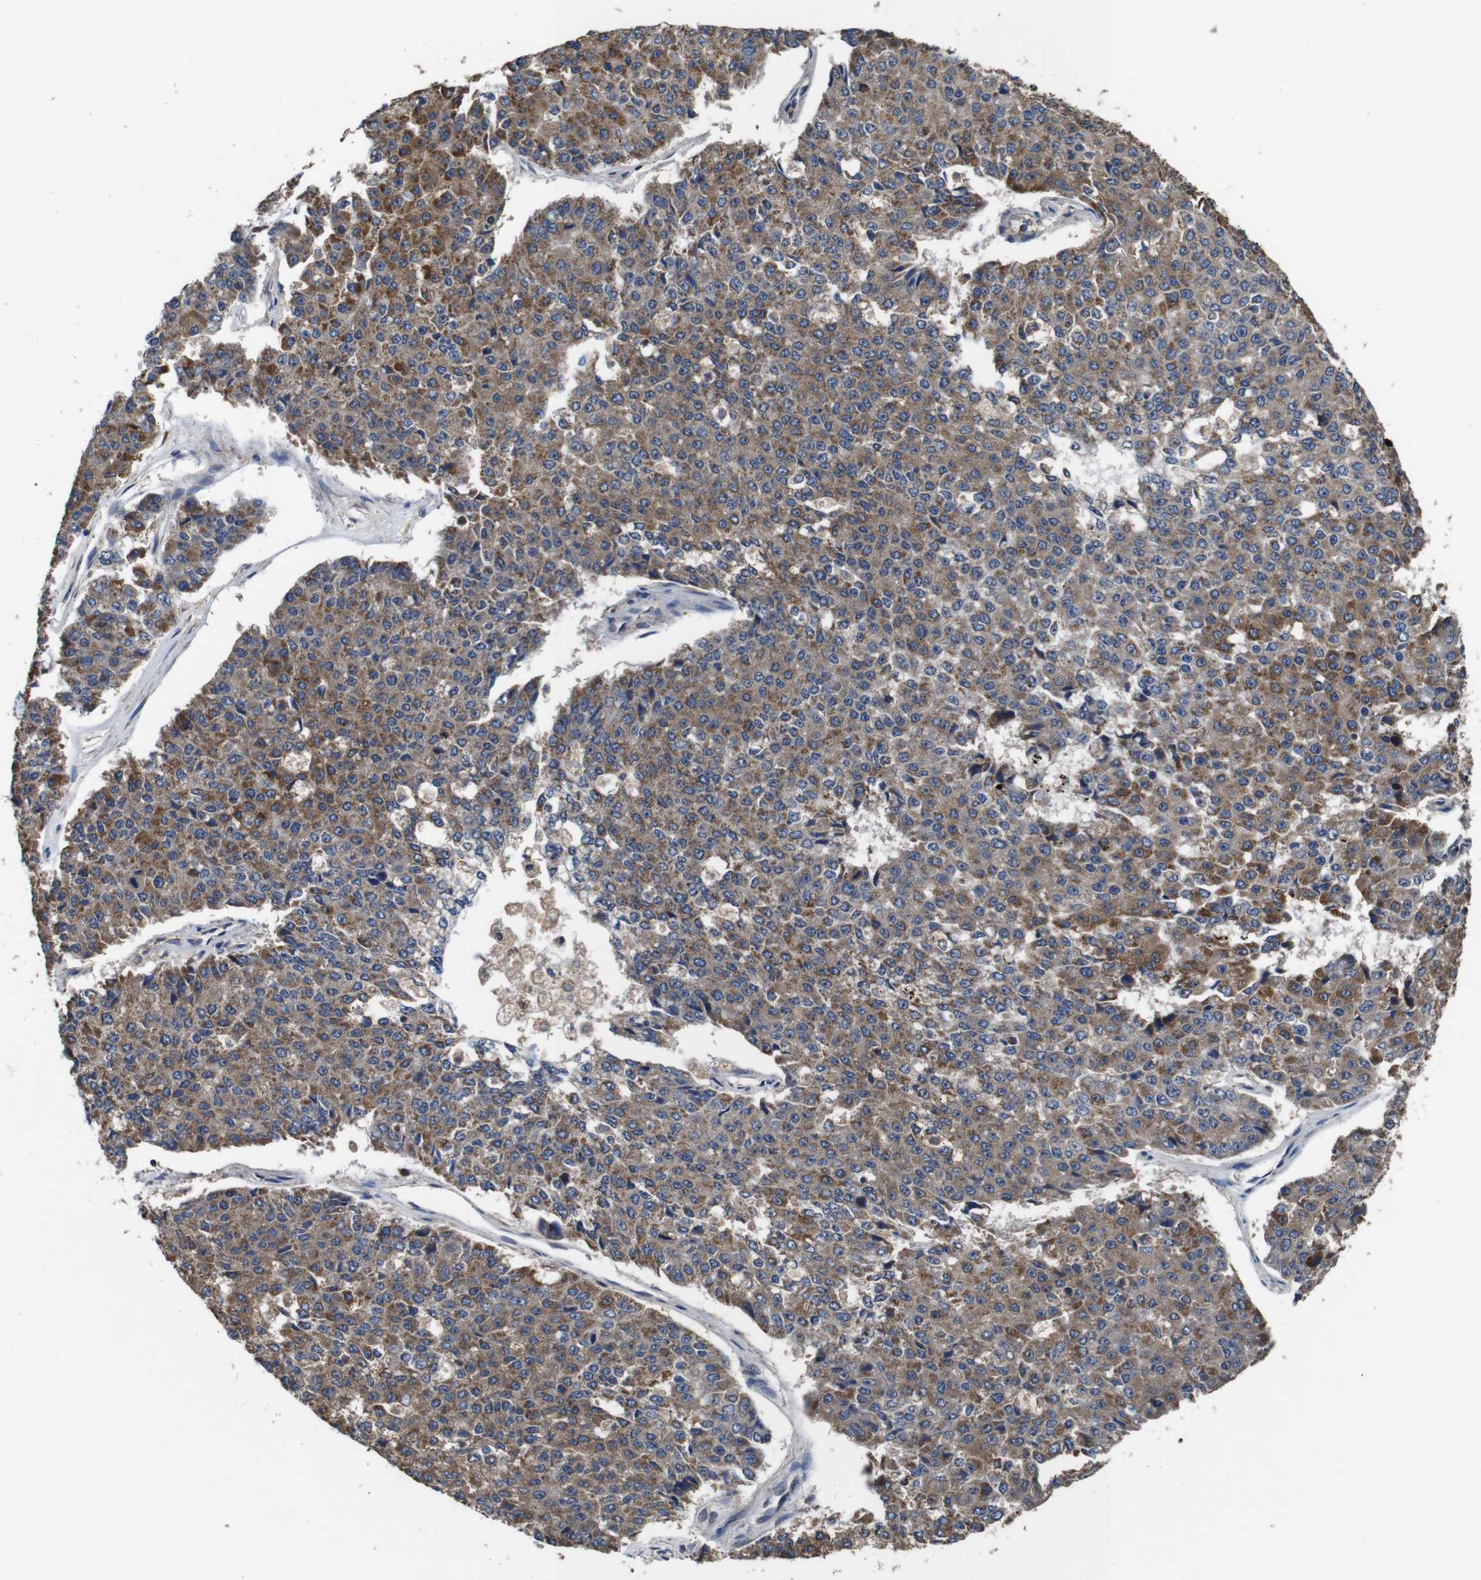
{"staining": {"intensity": "moderate", "quantity": ">75%", "location": "cytoplasmic/membranous"}, "tissue": "pancreatic cancer", "cell_type": "Tumor cells", "image_type": "cancer", "snomed": [{"axis": "morphology", "description": "Adenocarcinoma, NOS"}, {"axis": "topography", "description": "Pancreas"}], "caption": "A photomicrograph of human pancreatic cancer stained for a protein demonstrates moderate cytoplasmic/membranous brown staining in tumor cells. (DAB (3,3'-diaminobenzidine) IHC with brightfield microscopy, high magnification).", "gene": "GLIPR1", "patient": {"sex": "male", "age": 50}}